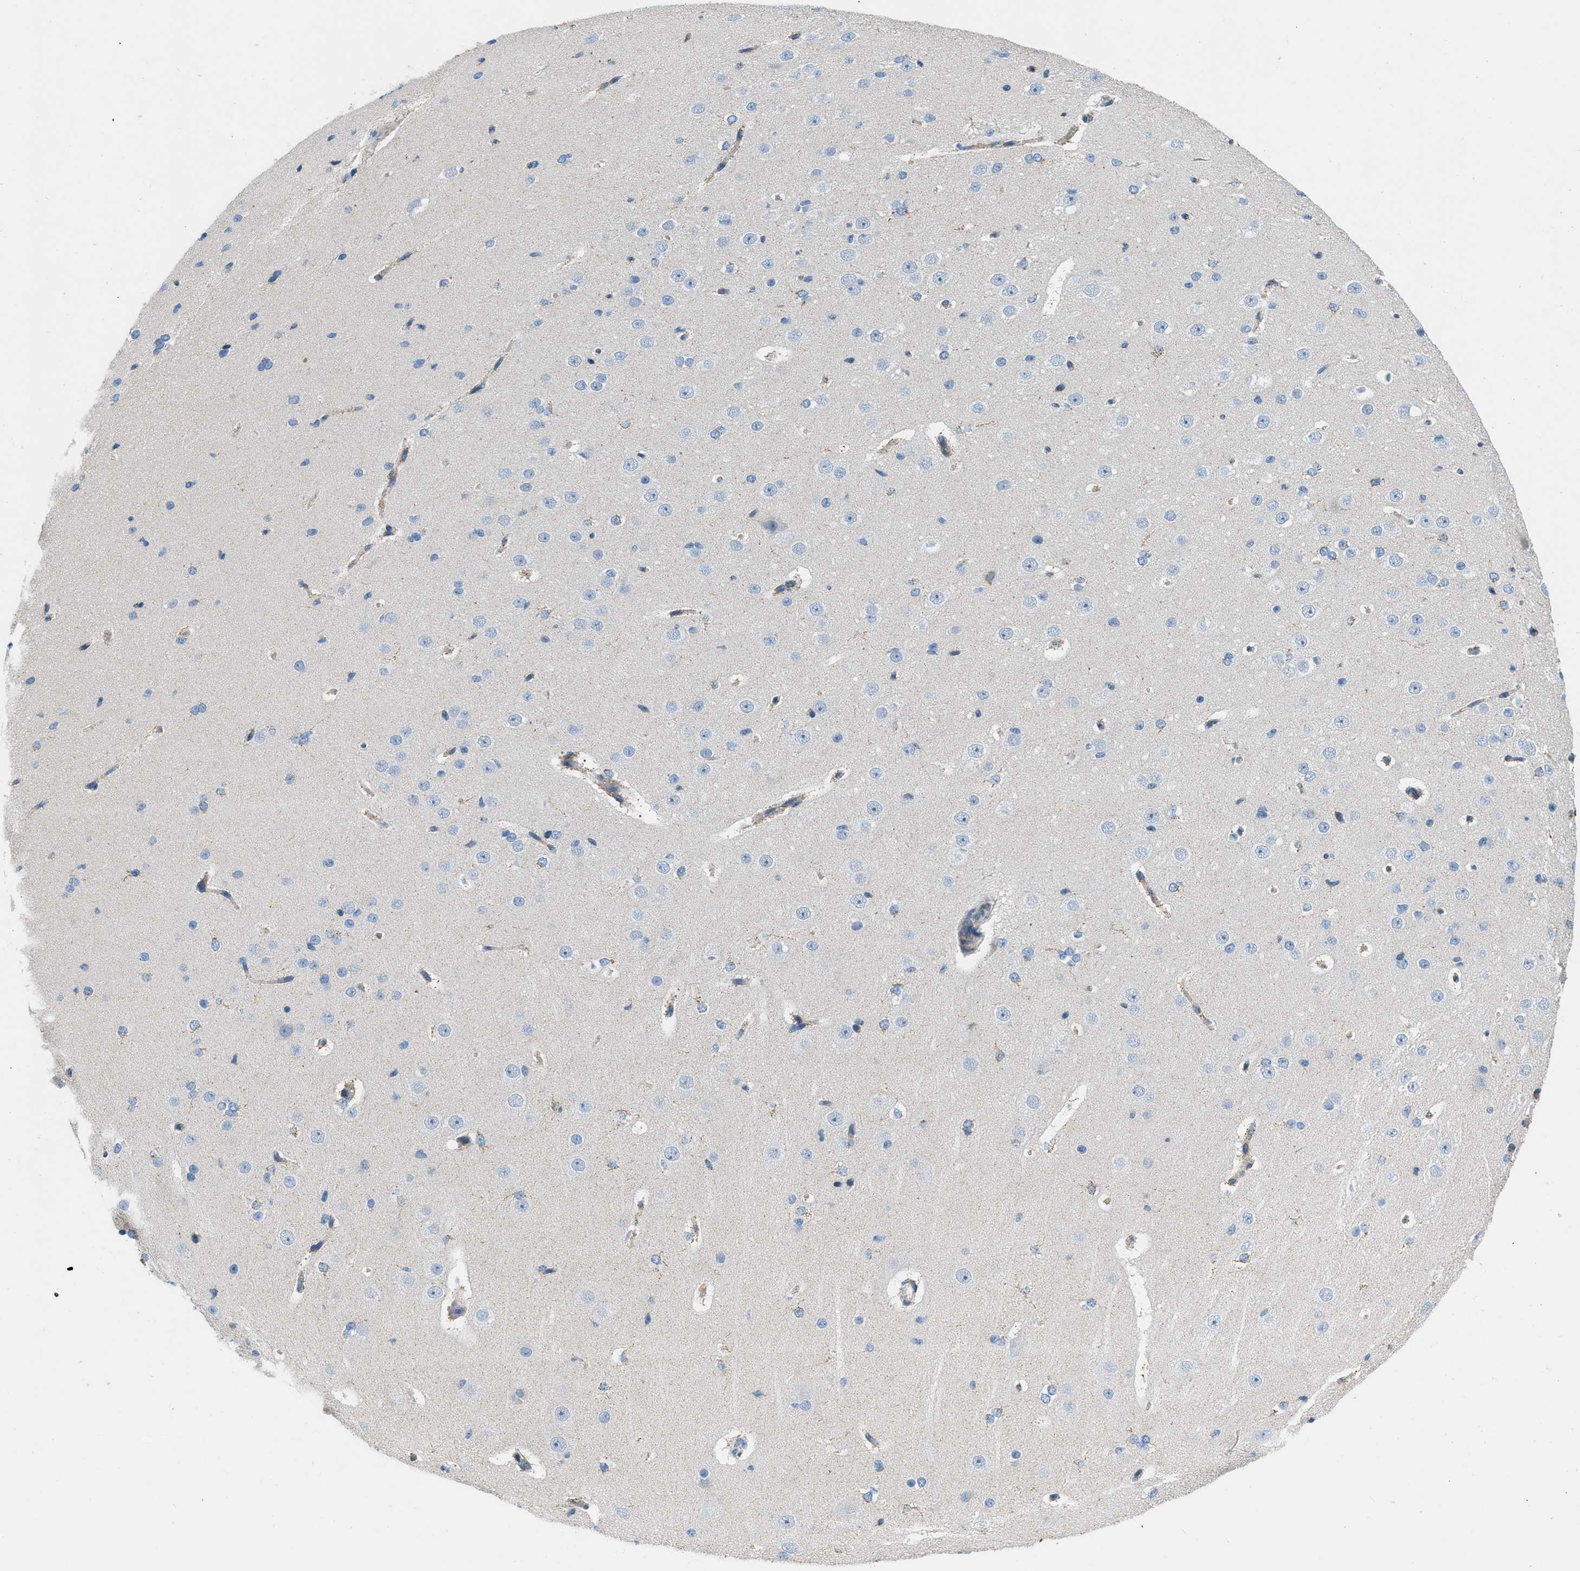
{"staining": {"intensity": "negative", "quantity": "none", "location": "none"}, "tissue": "cerebral cortex", "cell_type": "Endothelial cells", "image_type": "normal", "snomed": [{"axis": "morphology", "description": "Normal tissue, NOS"}, {"axis": "morphology", "description": "Developmental malformation"}, {"axis": "topography", "description": "Cerebral cortex"}], "caption": "A high-resolution photomicrograph shows immunohistochemistry (IHC) staining of benign cerebral cortex, which shows no significant expression in endothelial cells.", "gene": "ACADVL", "patient": {"sex": "female", "age": 30}}